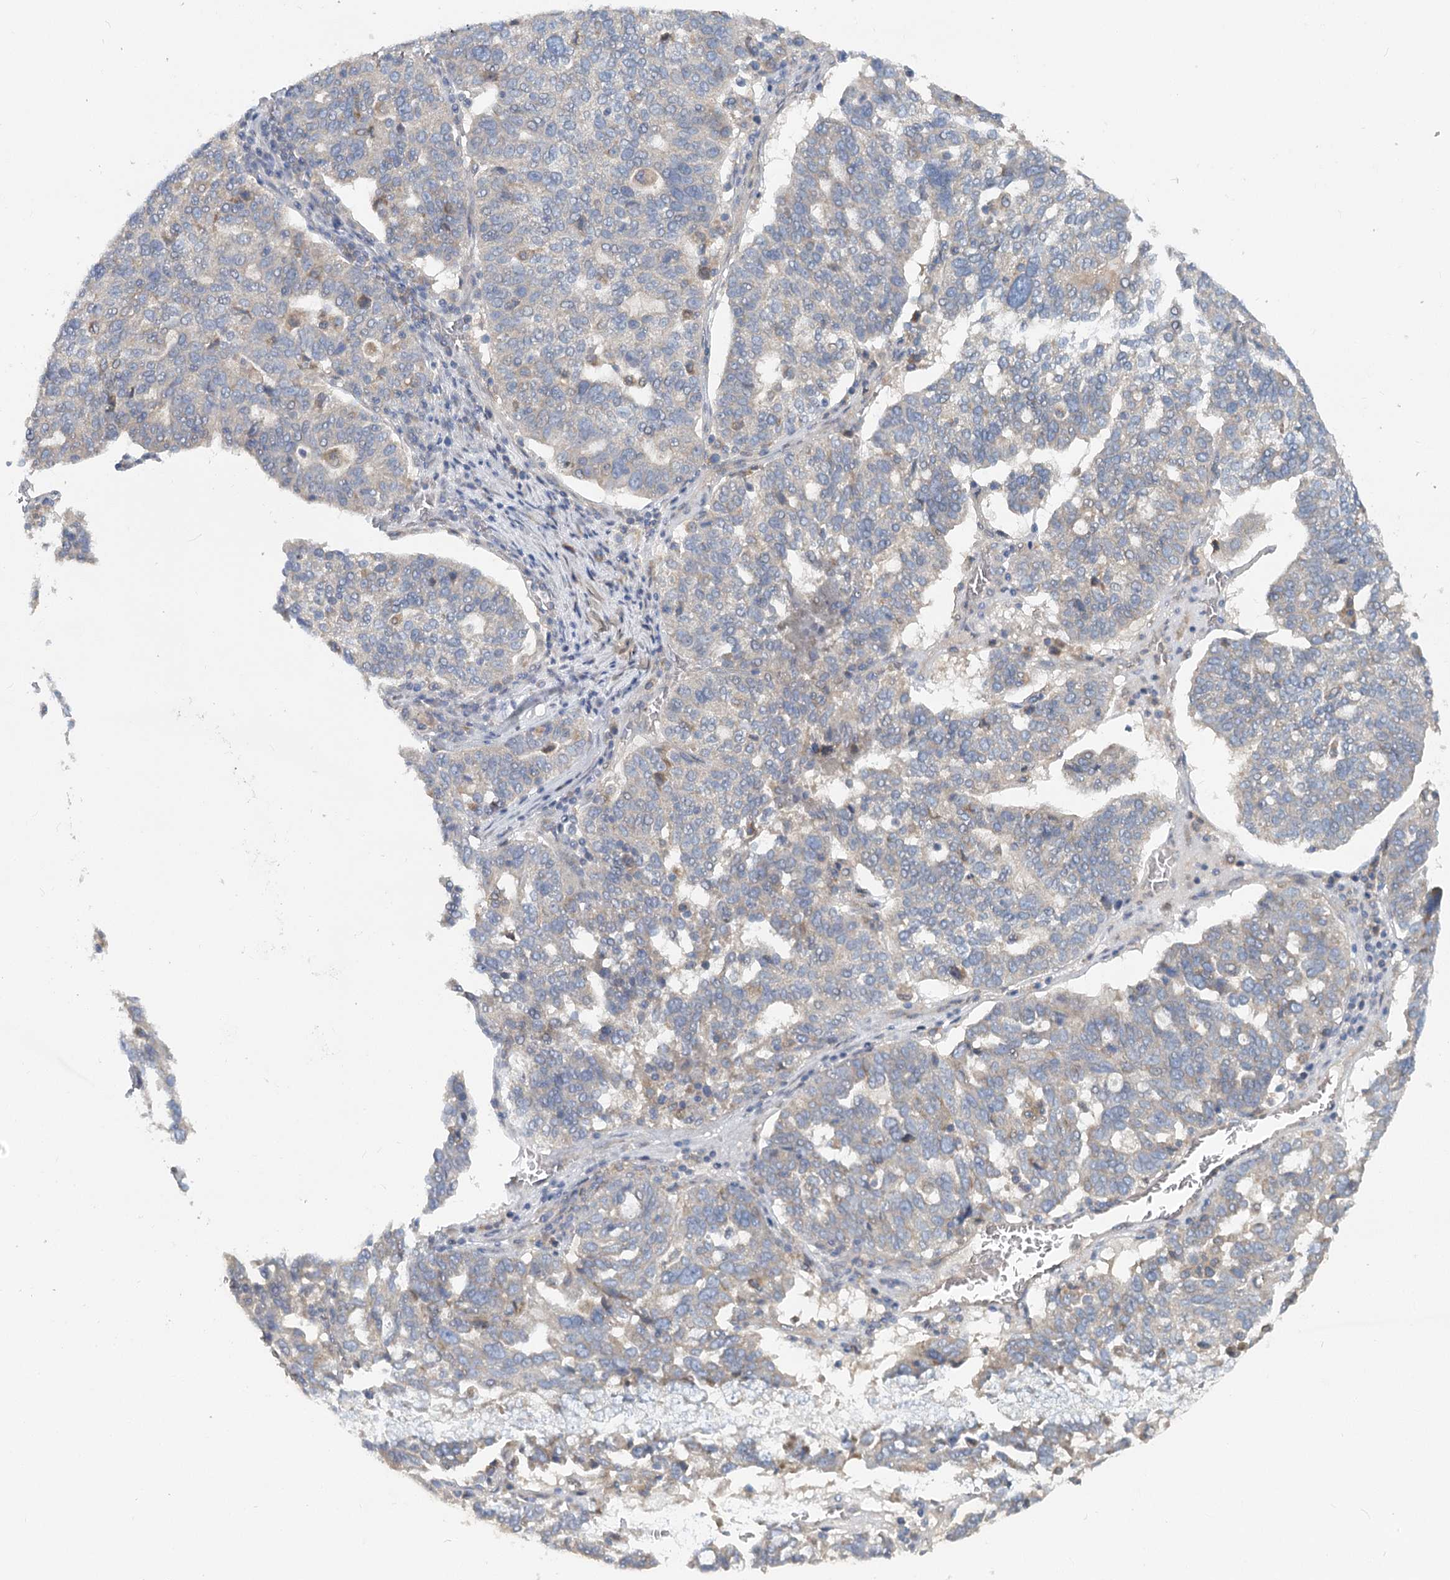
{"staining": {"intensity": "weak", "quantity": "<25%", "location": "cytoplasmic/membranous"}, "tissue": "ovarian cancer", "cell_type": "Tumor cells", "image_type": "cancer", "snomed": [{"axis": "morphology", "description": "Cystadenocarcinoma, serous, NOS"}, {"axis": "topography", "description": "Ovary"}], "caption": "IHC photomicrograph of neoplastic tissue: human ovarian cancer stained with DAB displays no significant protein positivity in tumor cells.", "gene": "PAIP2", "patient": {"sex": "female", "age": 59}}